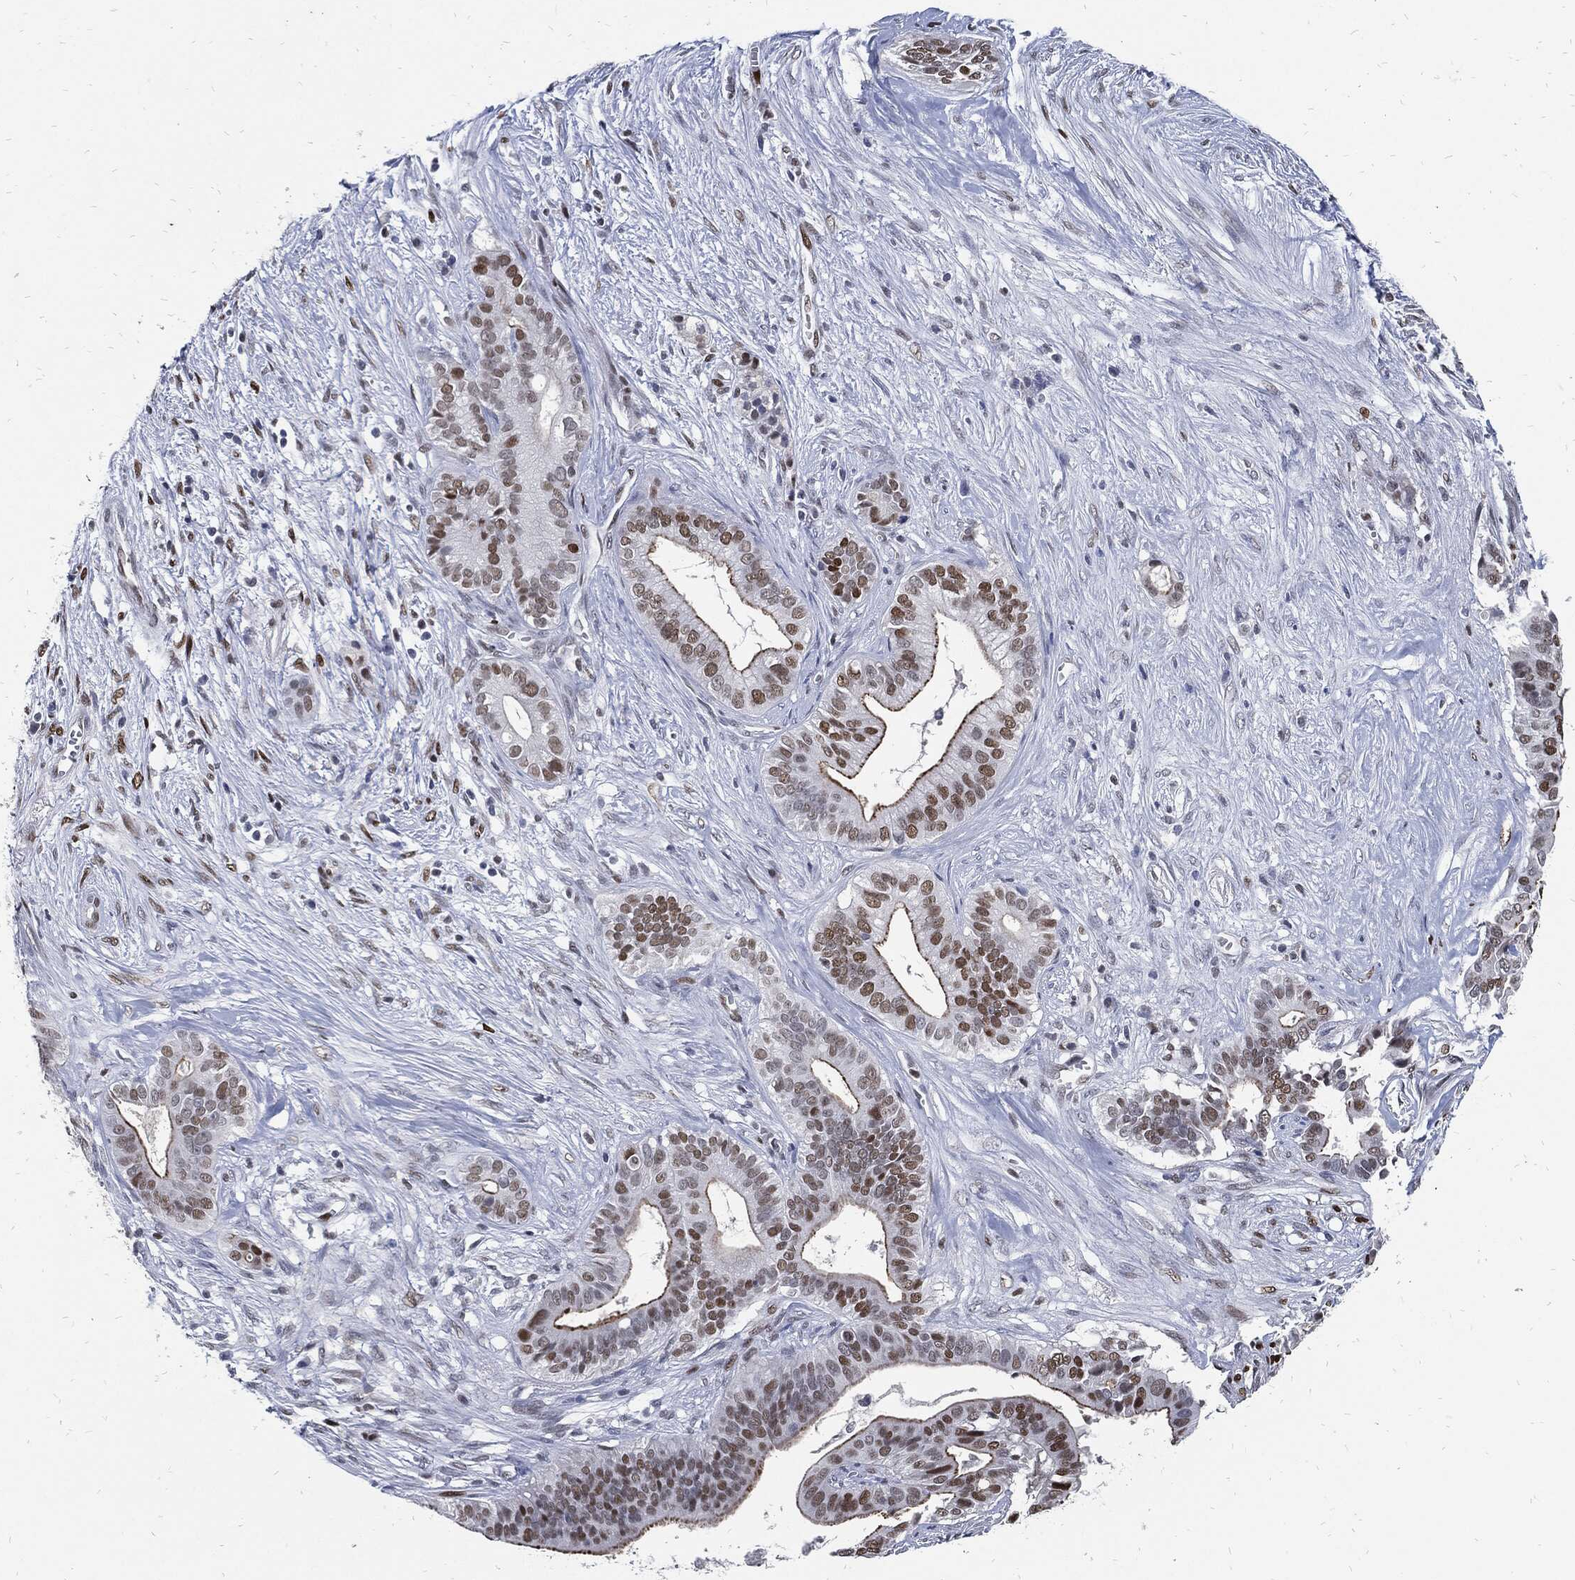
{"staining": {"intensity": "moderate", "quantity": "25%-75%", "location": "nuclear"}, "tissue": "pancreatic cancer", "cell_type": "Tumor cells", "image_type": "cancer", "snomed": [{"axis": "morphology", "description": "Adenocarcinoma, NOS"}, {"axis": "topography", "description": "Pancreas"}], "caption": "Human adenocarcinoma (pancreatic) stained with a protein marker displays moderate staining in tumor cells.", "gene": "JUN", "patient": {"sex": "male", "age": 61}}